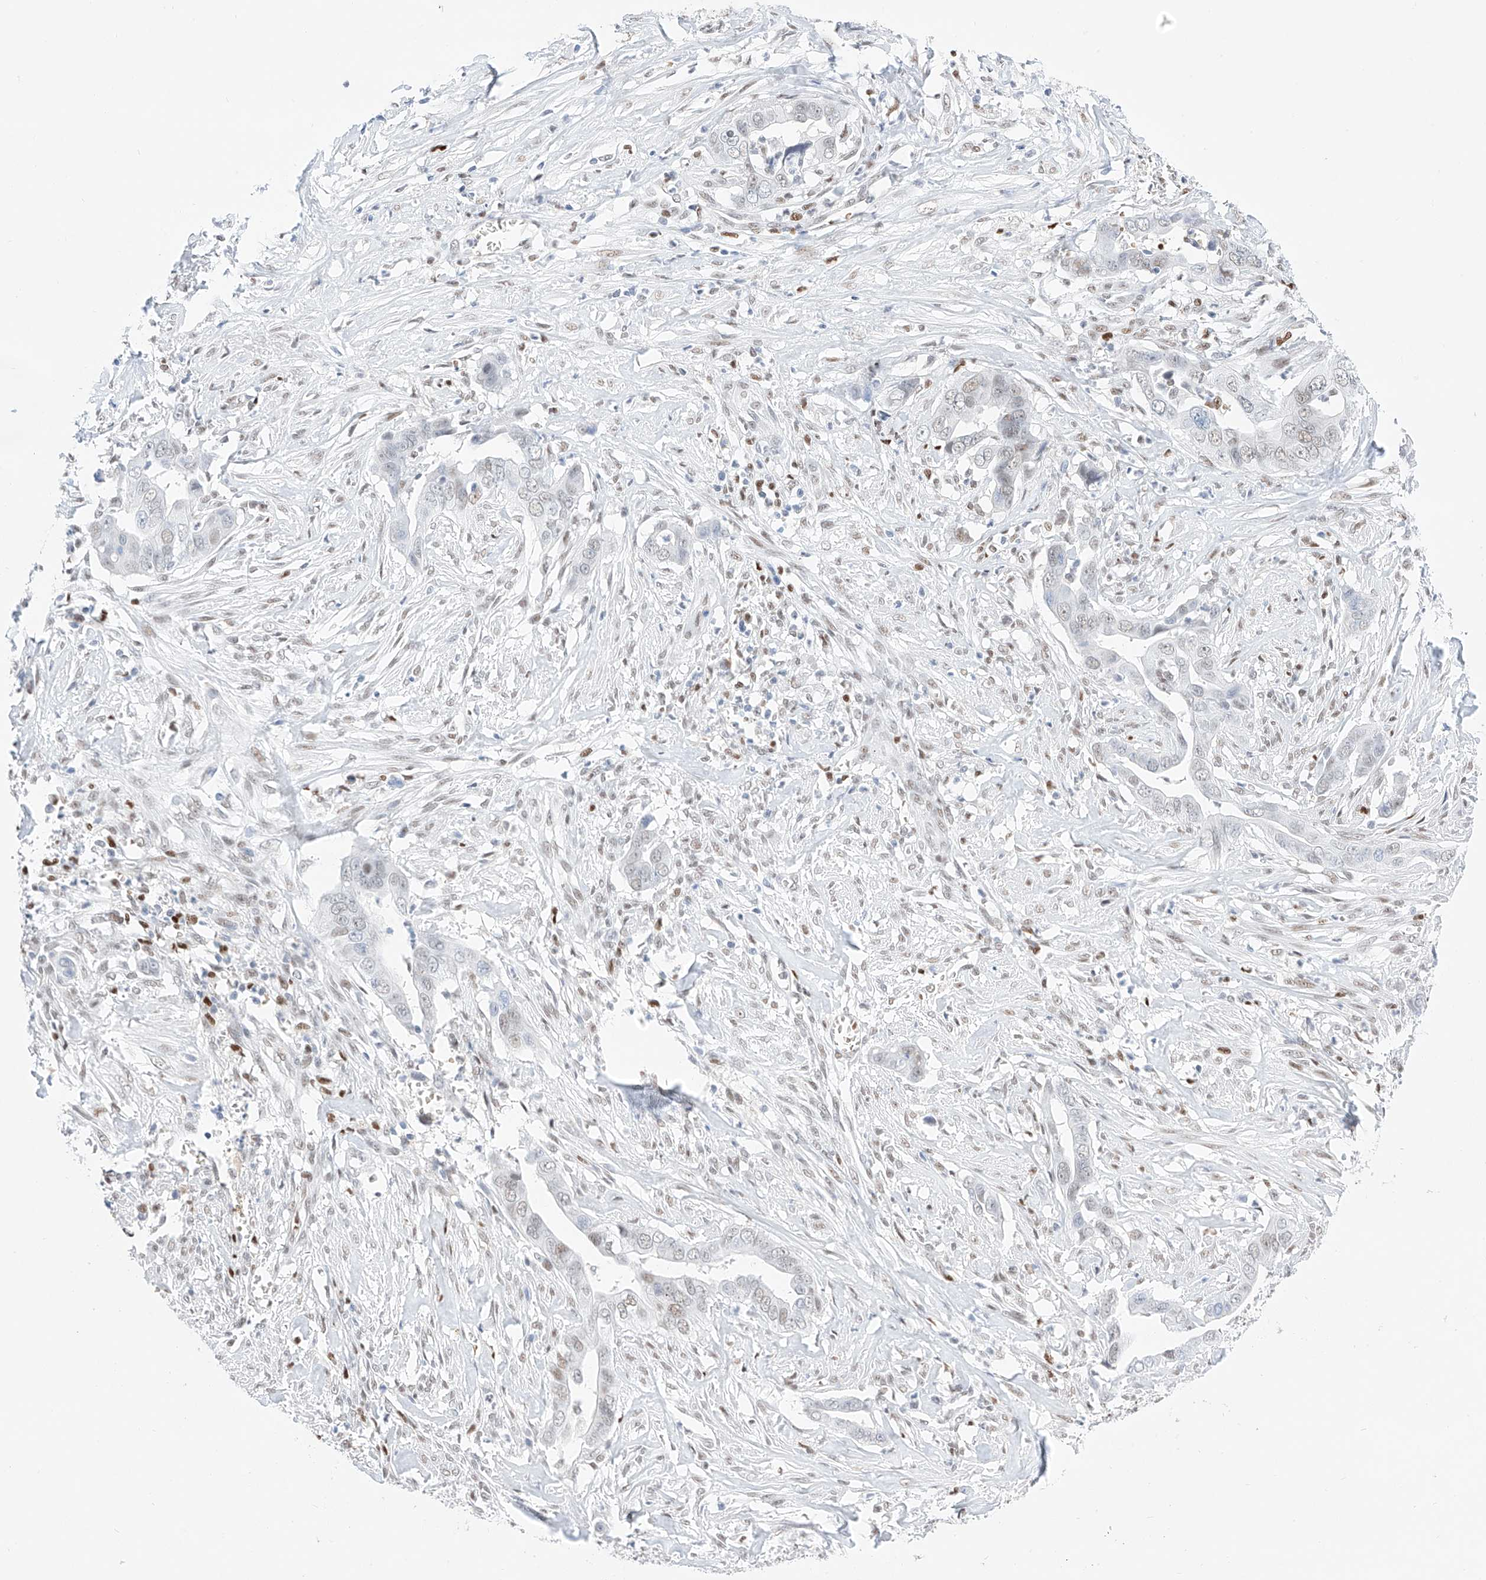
{"staining": {"intensity": "moderate", "quantity": "<25%", "location": "nuclear"}, "tissue": "liver cancer", "cell_type": "Tumor cells", "image_type": "cancer", "snomed": [{"axis": "morphology", "description": "Cholangiocarcinoma"}, {"axis": "topography", "description": "Liver"}], "caption": "DAB immunohistochemical staining of liver cancer exhibits moderate nuclear protein positivity in about <25% of tumor cells.", "gene": "APIP", "patient": {"sex": "female", "age": 79}}